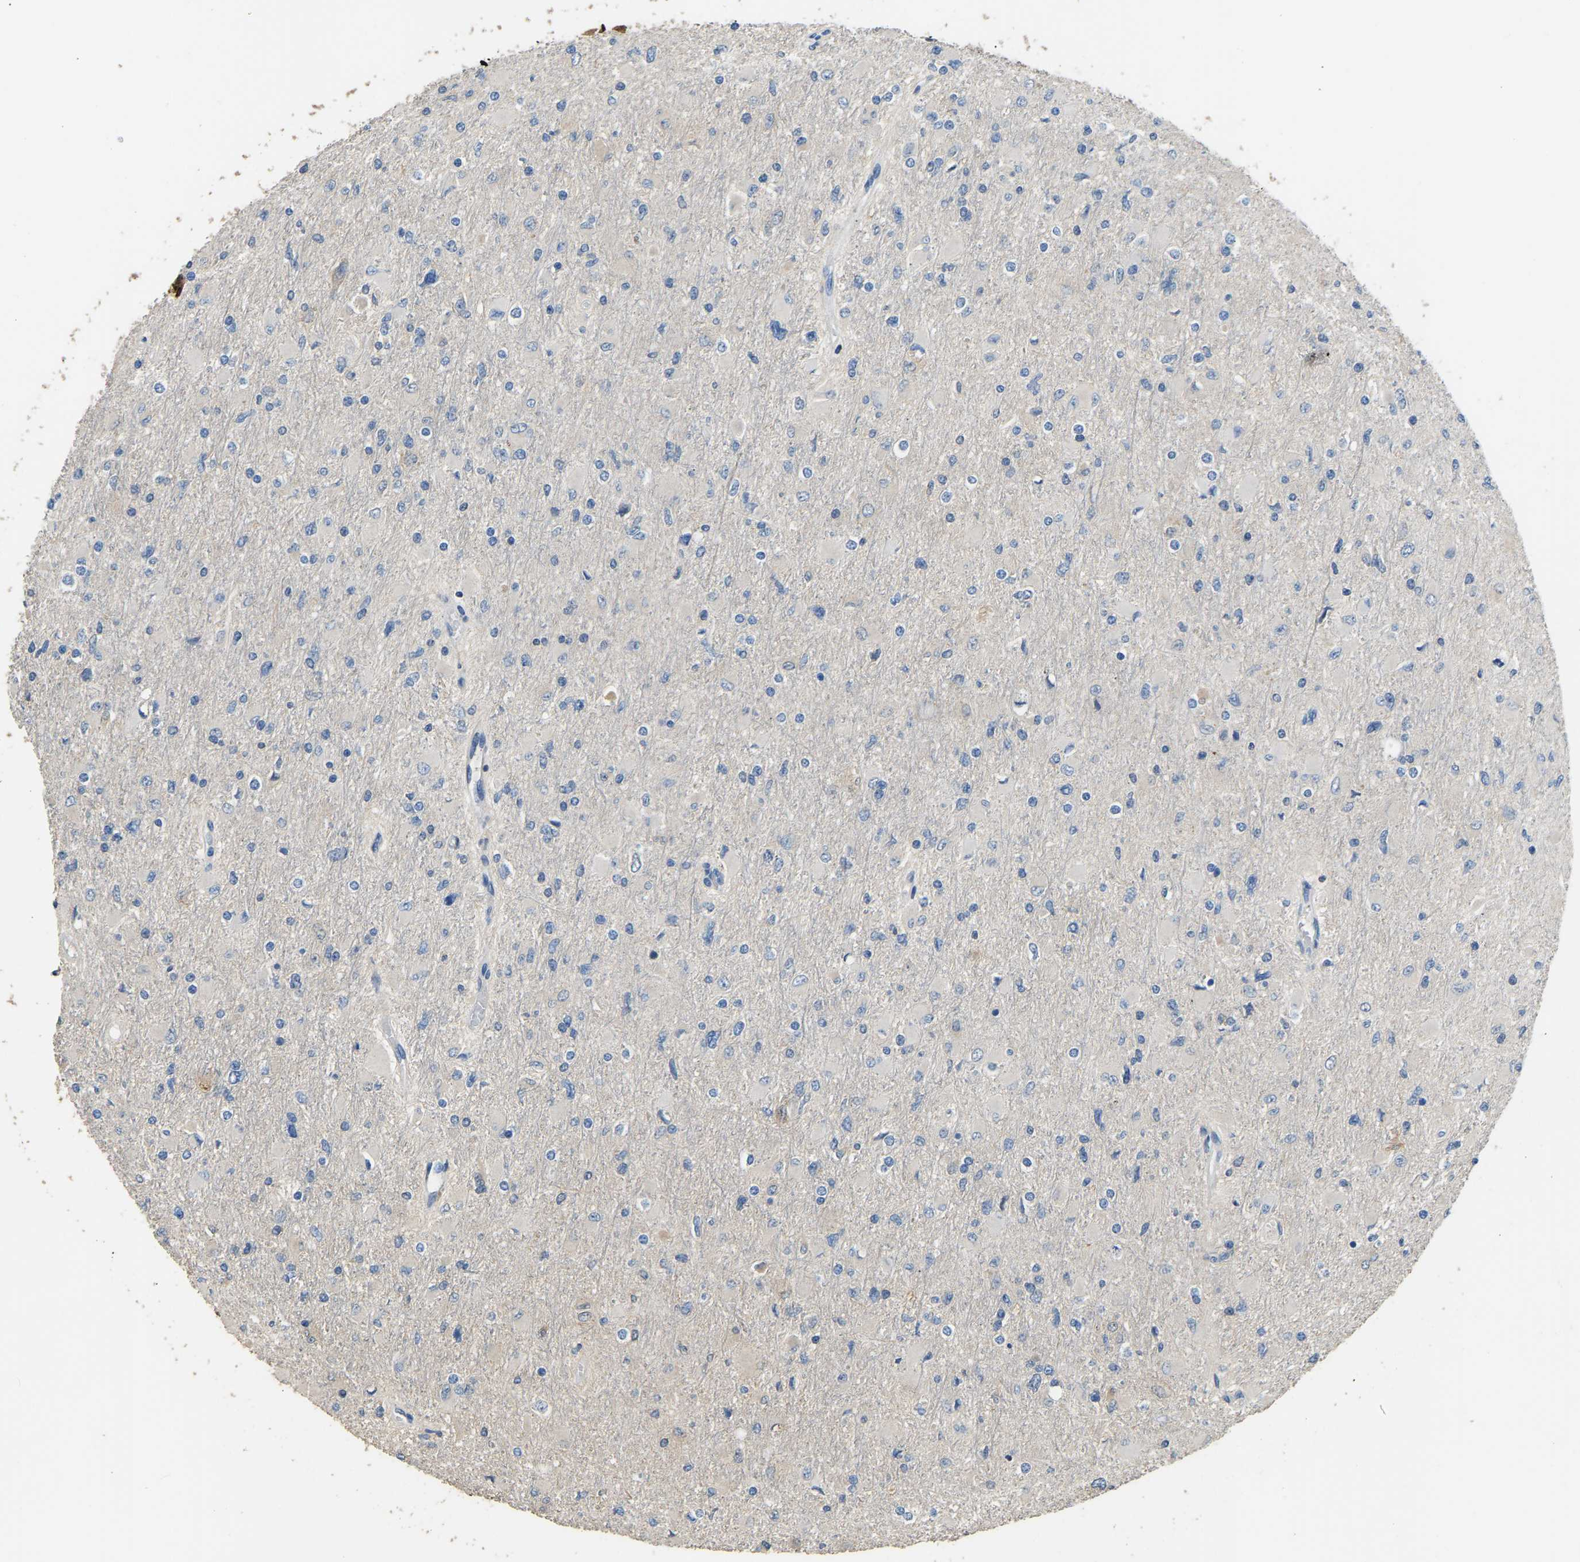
{"staining": {"intensity": "negative", "quantity": "none", "location": "none"}, "tissue": "glioma", "cell_type": "Tumor cells", "image_type": "cancer", "snomed": [{"axis": "morphology", "description": "Glioma, malignant, High grade"}, {"axis": "topography", "description": "Cerebral cortex"}], "caption": "This image is of glioma stained with immunohistochemistry to label a protein in brown with the nuclei are counter-stained blue. There is no expression in tumor cells.", "gene": "TUFM", "patient": {"sex": "female", "age": 36}}